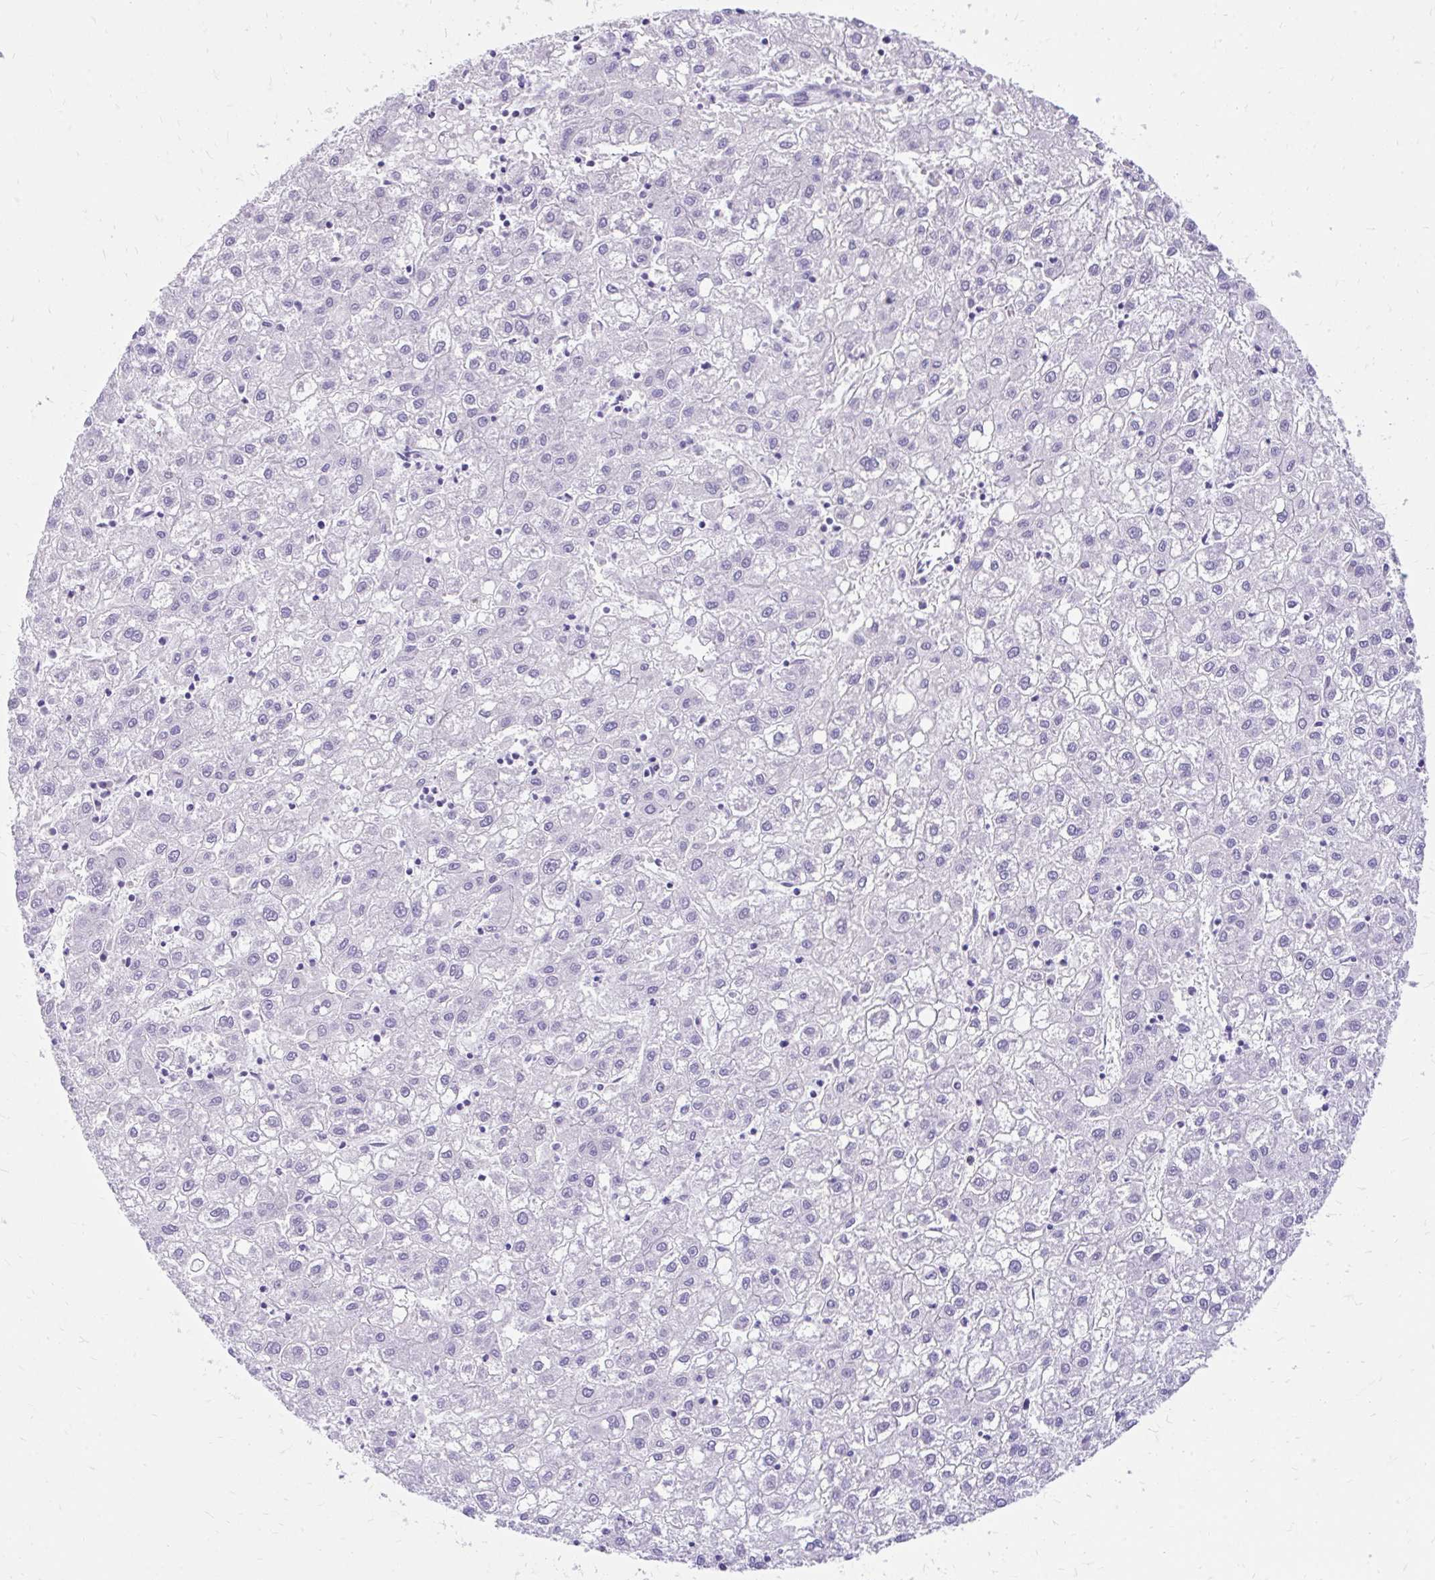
{"staining": {"intensity": "negative", "quantity": "none", "location": "none"}, "tissue": "liver cancer", "cell_type": "Tumor cells", "image_type": "cancer", "snomed": [{"axis": "morphology", "description": "Carcinoma, Hepatocellular, NOS"}, {"axis": "topography", "description": "Liver"}], "caption": "A photomicrograph of human hepatocellular carcinoma (liver) is negative for staining in tumor cells.", "gene": "GLB1L2", "patient": {"sex": "male", "age": 72}}